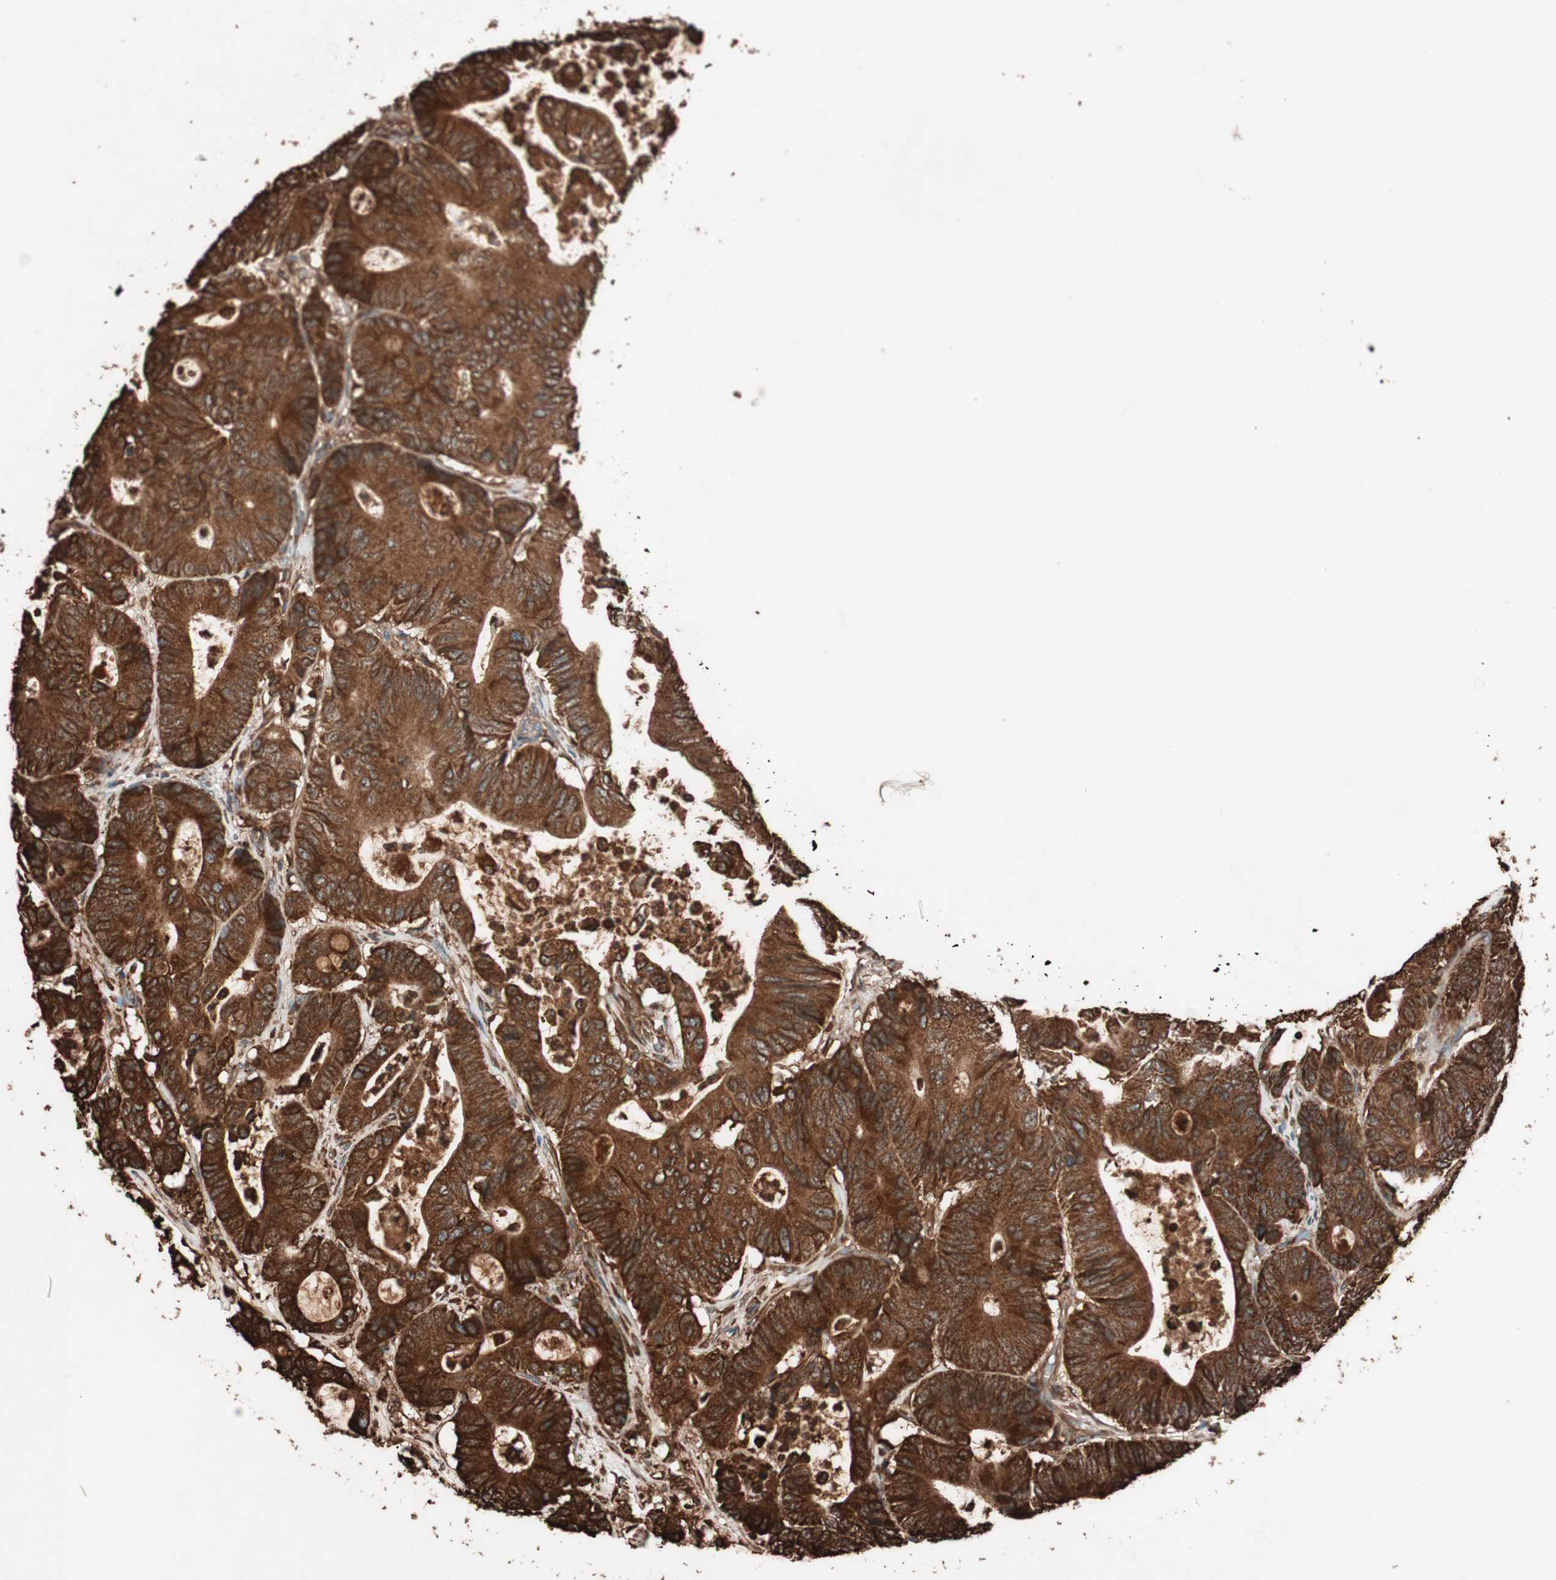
{"staining": {"intensity": "strong", "quantity": ">75%", "location": "cytoplasmic/membranous"}, "tissue": "colorectal cancer", "cell_type": "Tumor cells", "image_type": "cancer", "snomed": [{"axis": "morphology", "description": "Adenocarcinoma, NOS"}, {"axis": "topography", "description": "Colon"}], "caption": "Immunohistochemistry (IHC) histopathology image of human colorectal adenocarcinoma stained for a protein (brown), which displays high levels of strong cytoplasmic/membranous staining in approximately >75% of tumor cells.", "gene": "VEGFA", "patient": {"sex": "female", "age": 84}}